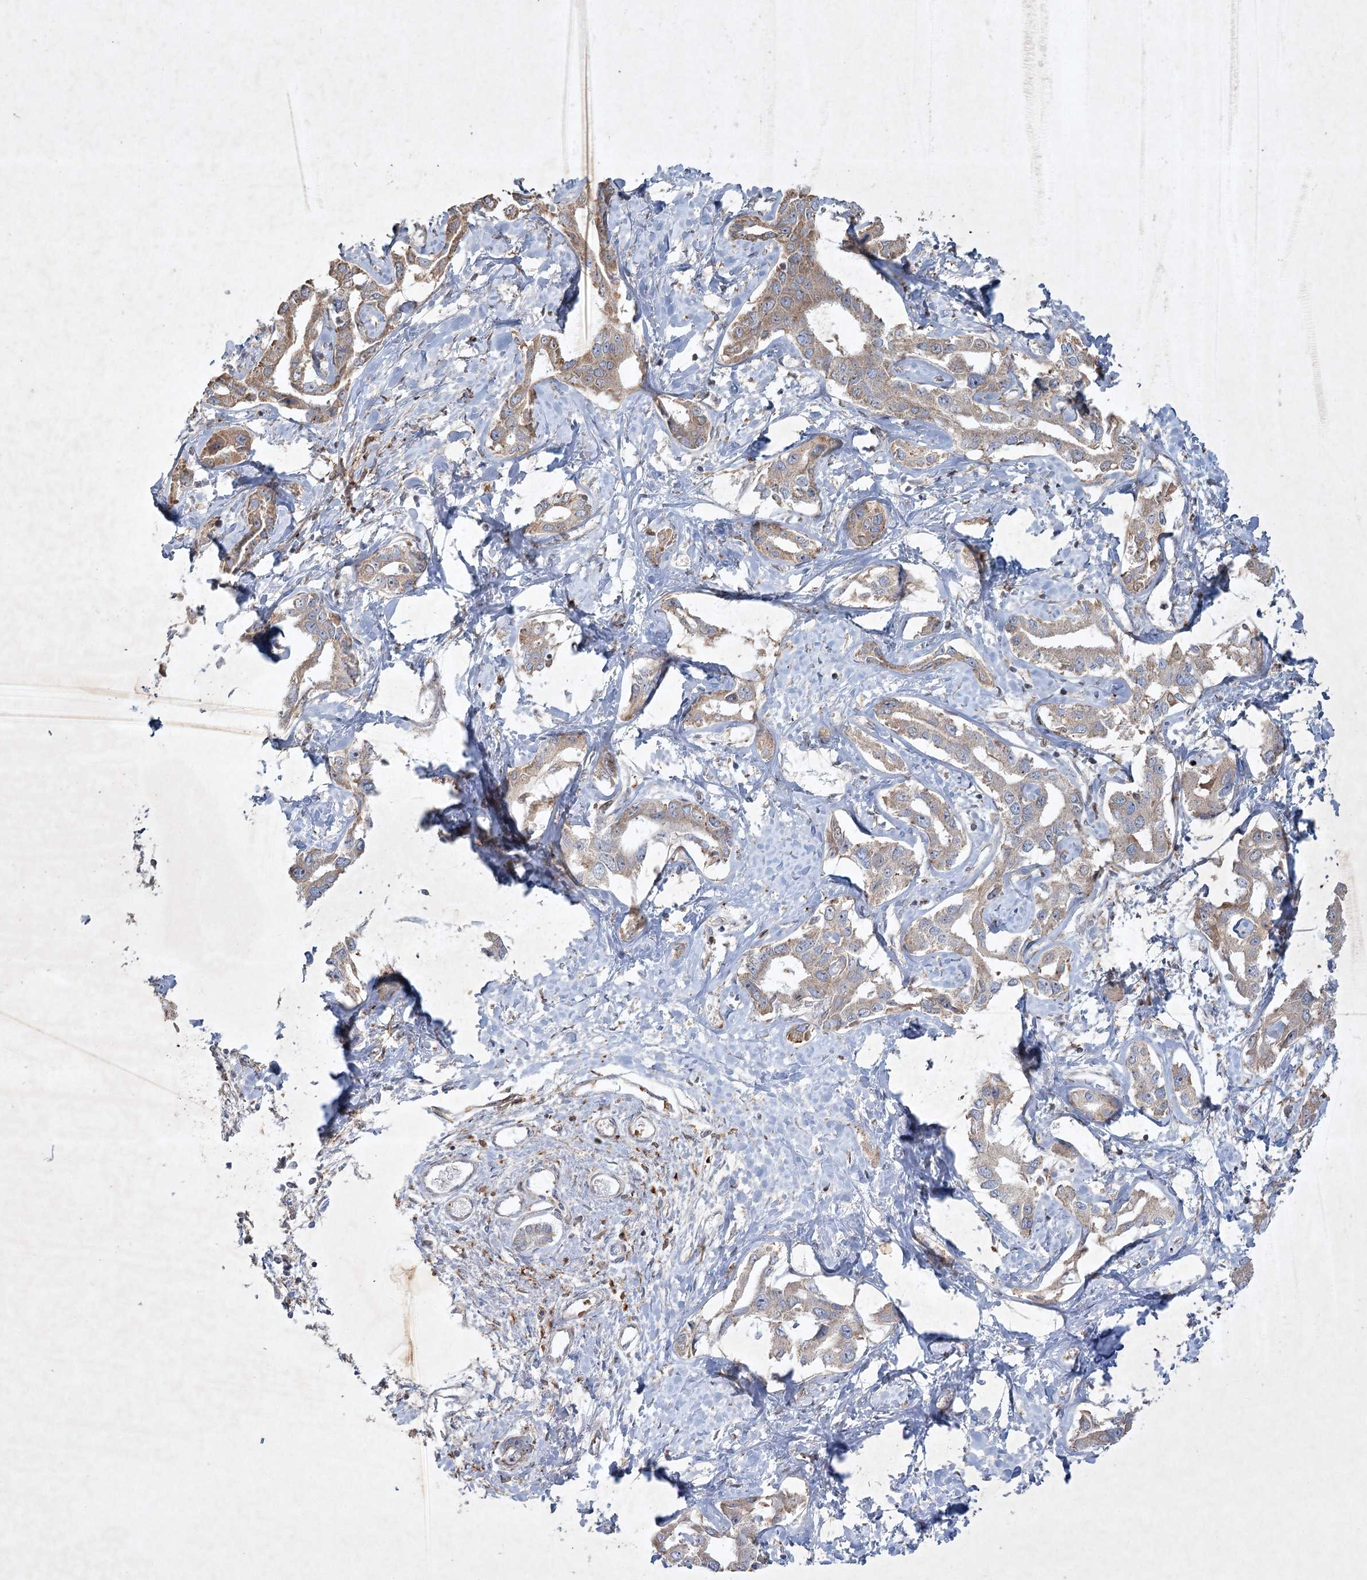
{"staining": {"intensity": "weak", "quantity": "25%-75%", "location": "cytoplasmic/membranous"}, "tissue": "liver cancer", "cell_type": "Tumor cells", "image_type": "cancer", "snomed": [{"axis": "morphology", "description": "Cholangiocarcinoma"}, {"axis": "topography", "description": "Liver"}], "caption": "High-power microscopy captured an IHC micrograph of liver cholangiocarcinoma, revealing weak cytoplasmic/membranous staining in approximately 25%-75% of tumor cells. (Brightfield microscopy of DAB IHC at high magnification).", "gene": "KBTBD4", "patient": {"sex": "male", "age": 59}}